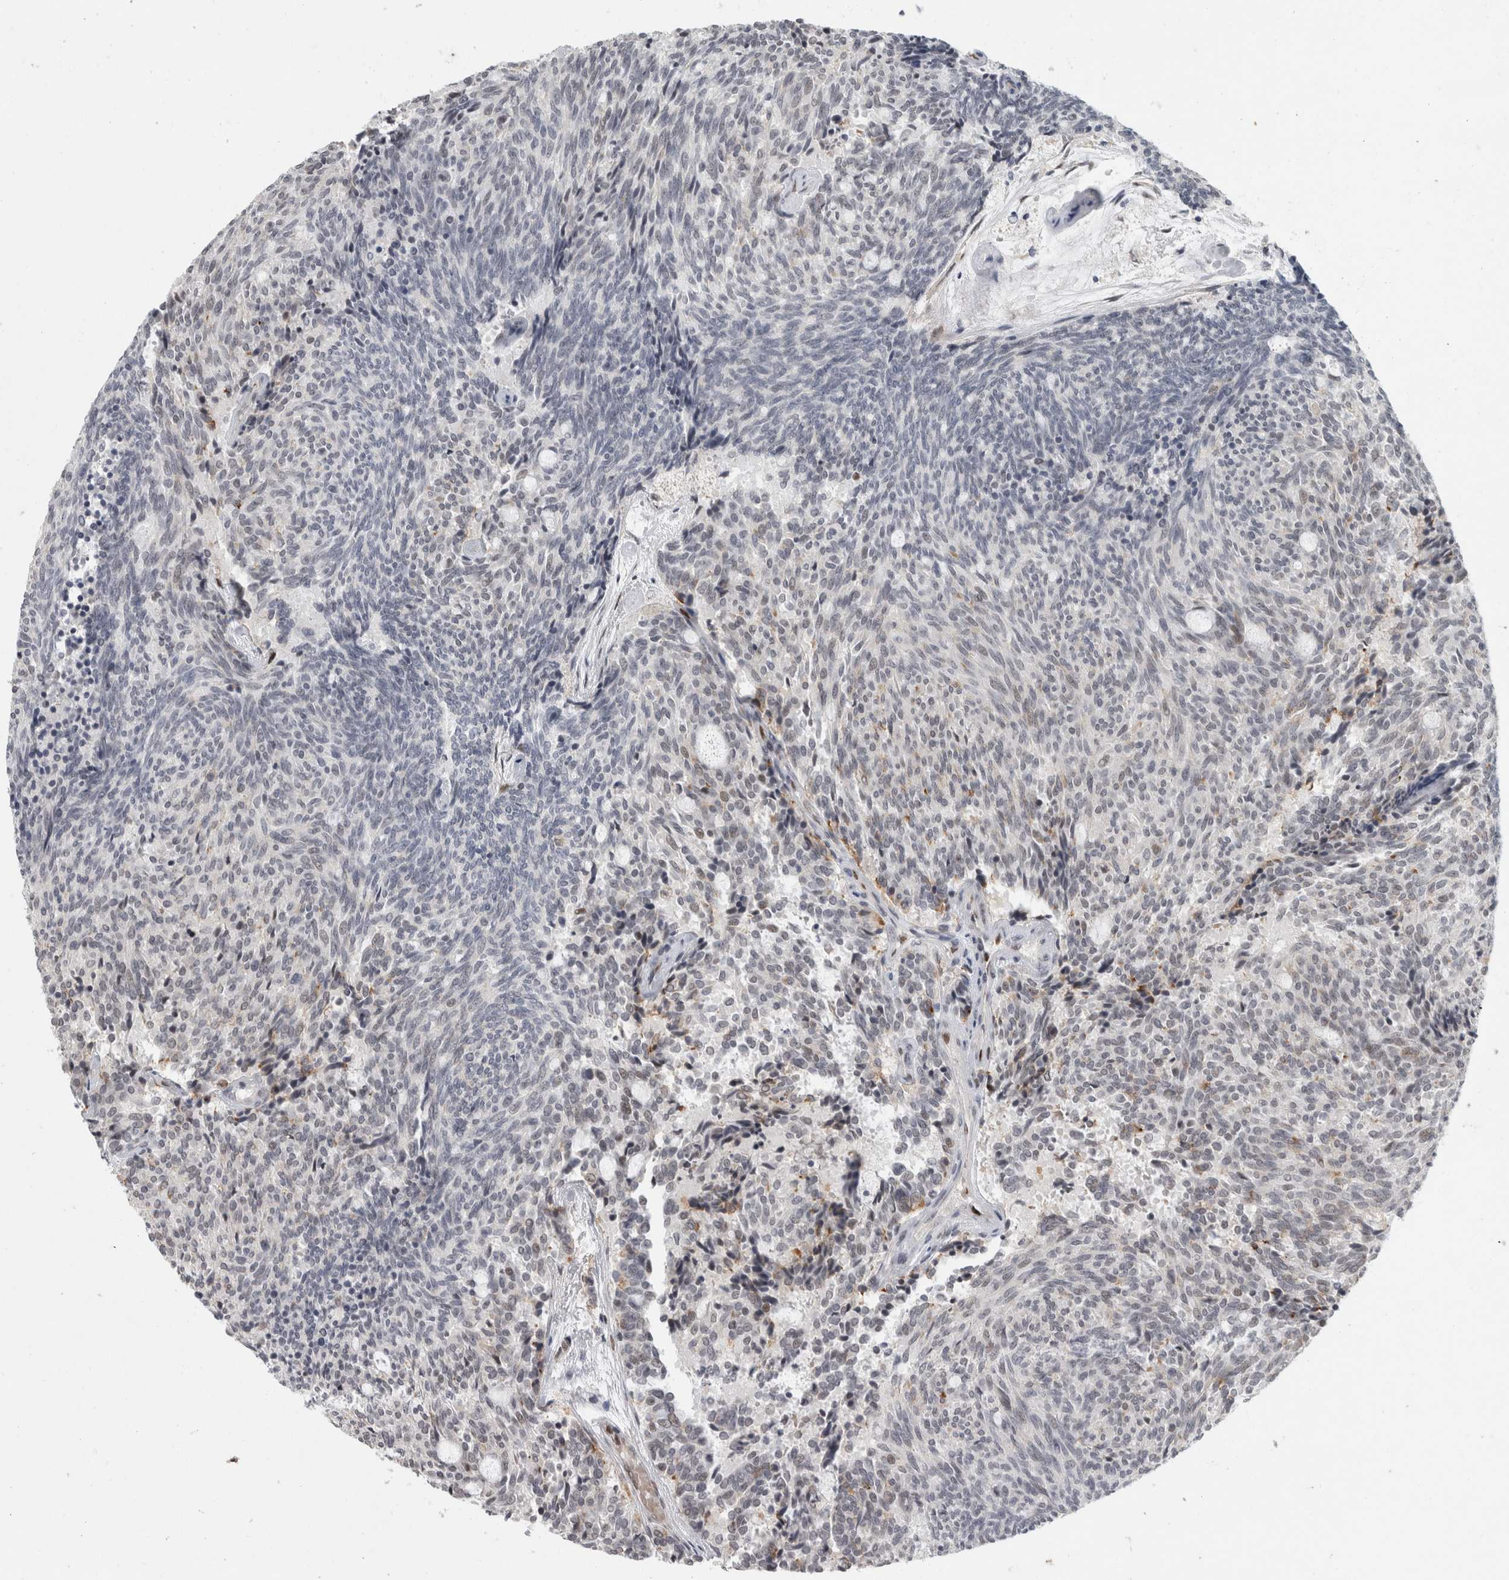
{"staining": {"intensity": "negative", "quantity": "none", "location": "none"}, "tissue": "carcinoid", "cell_type": "Tumor cells", "image_type": "cancer", "snomed": [{"axis": "morphology", "description": "Carcinoid, malignant, NOS"}, {"axis": "topography", "description": "Pancreas"}], "caption": "Immunohistochemical staining of carcinoid shows no significant positivity in tumor cells. (DAB (3,3'-diaminobenzidine) immunohistochemistry (IHC), high magnification).", "gene": "SRARP", "patient": {"sex": "female", "age": 54}}